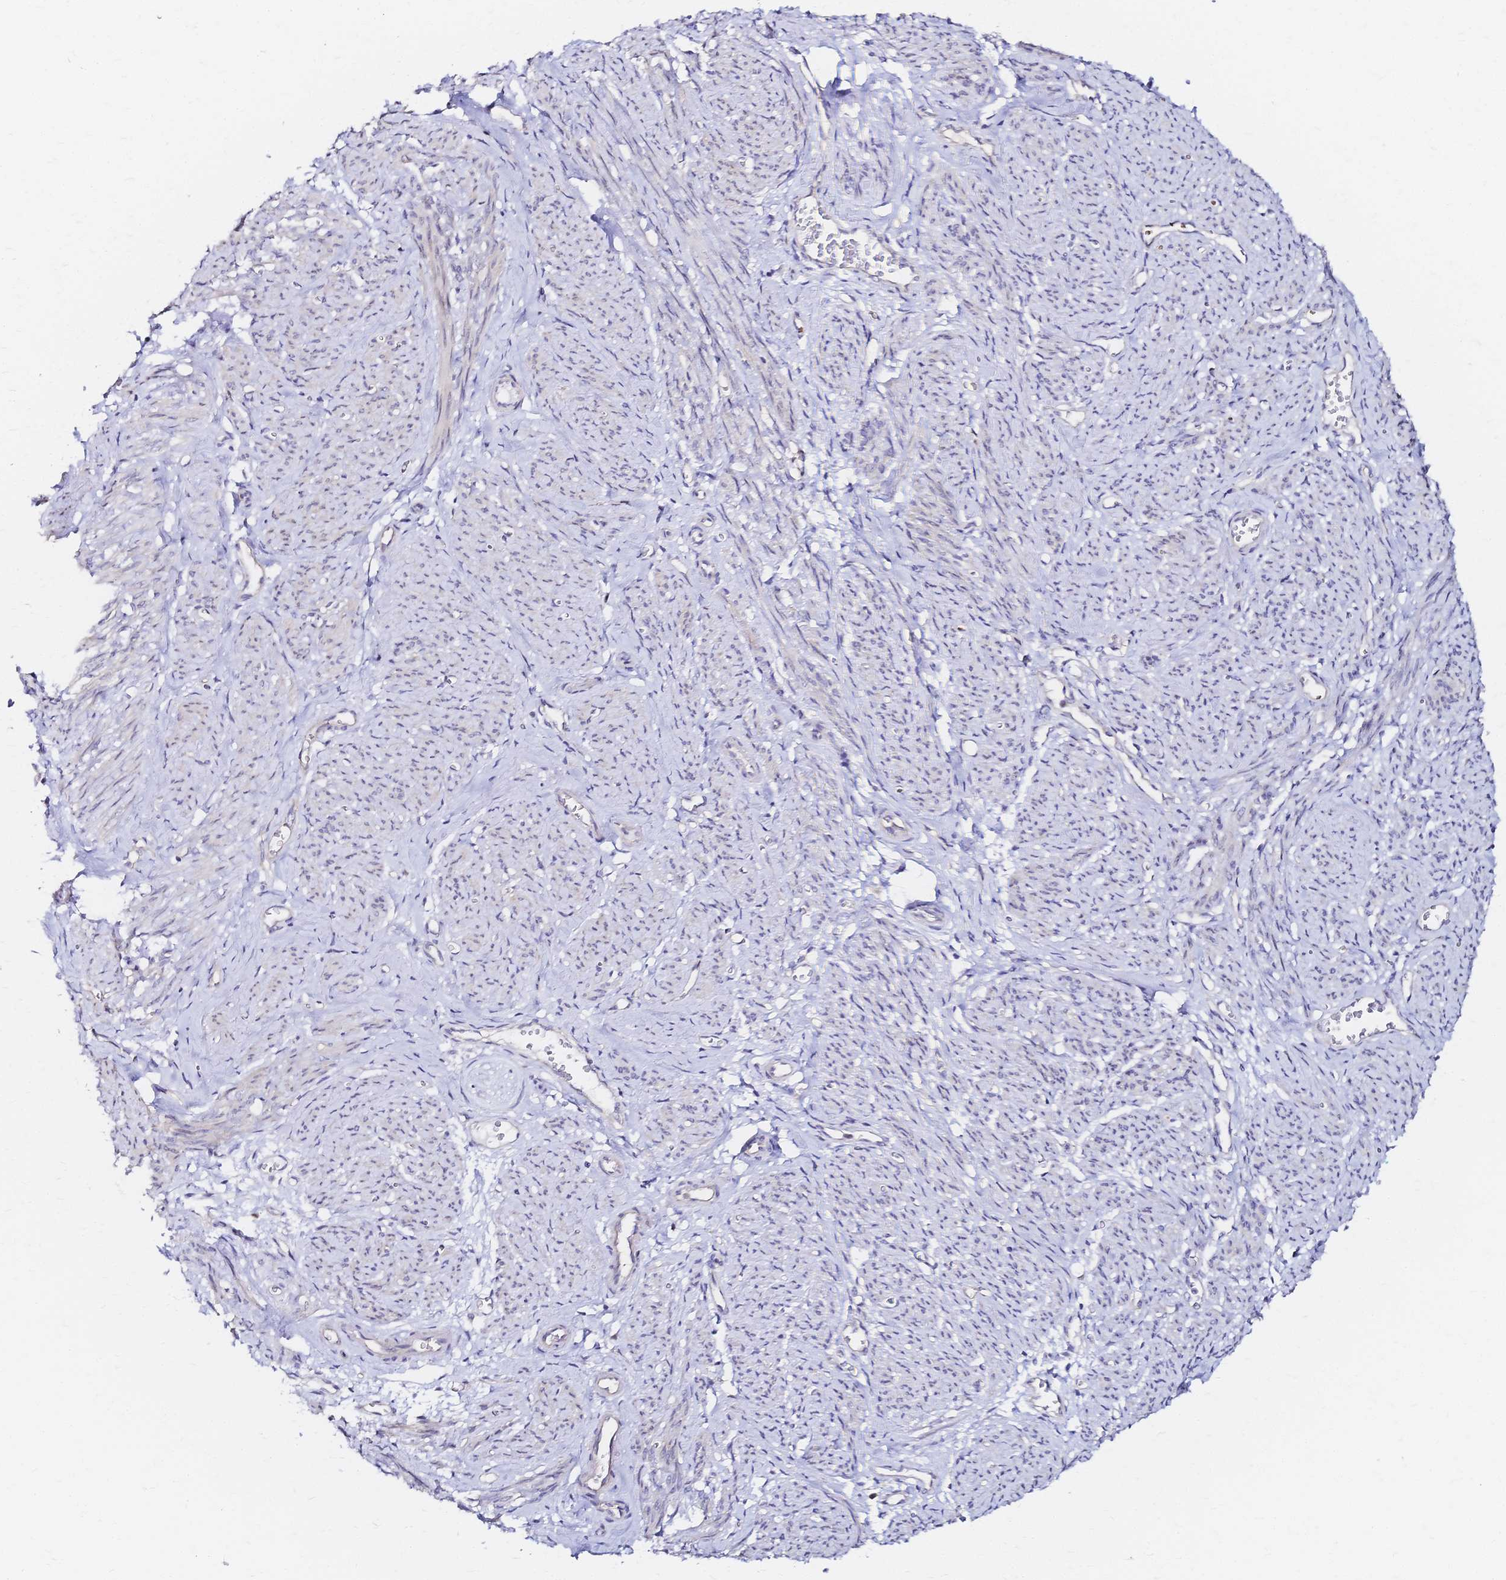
{"staining": {"intensity": "negative", "quantity": "none", "location": "none"}, "tissue": "smooth muscle", "cell_type": "Smooth muscle cells", "image_type": "normal", "snomed": [{"axis": "morphology", "description": "Normal tissue, NOS"}, {"axis": "topography", "description": "Smooth muscle"}], "caption": "The immunohistochemistry (IHC) image has no significant staining in smooth muscle cells of smooth muscle.", "gene": "SLC5A1", "patient": {"sex": "female", "age": 65}}